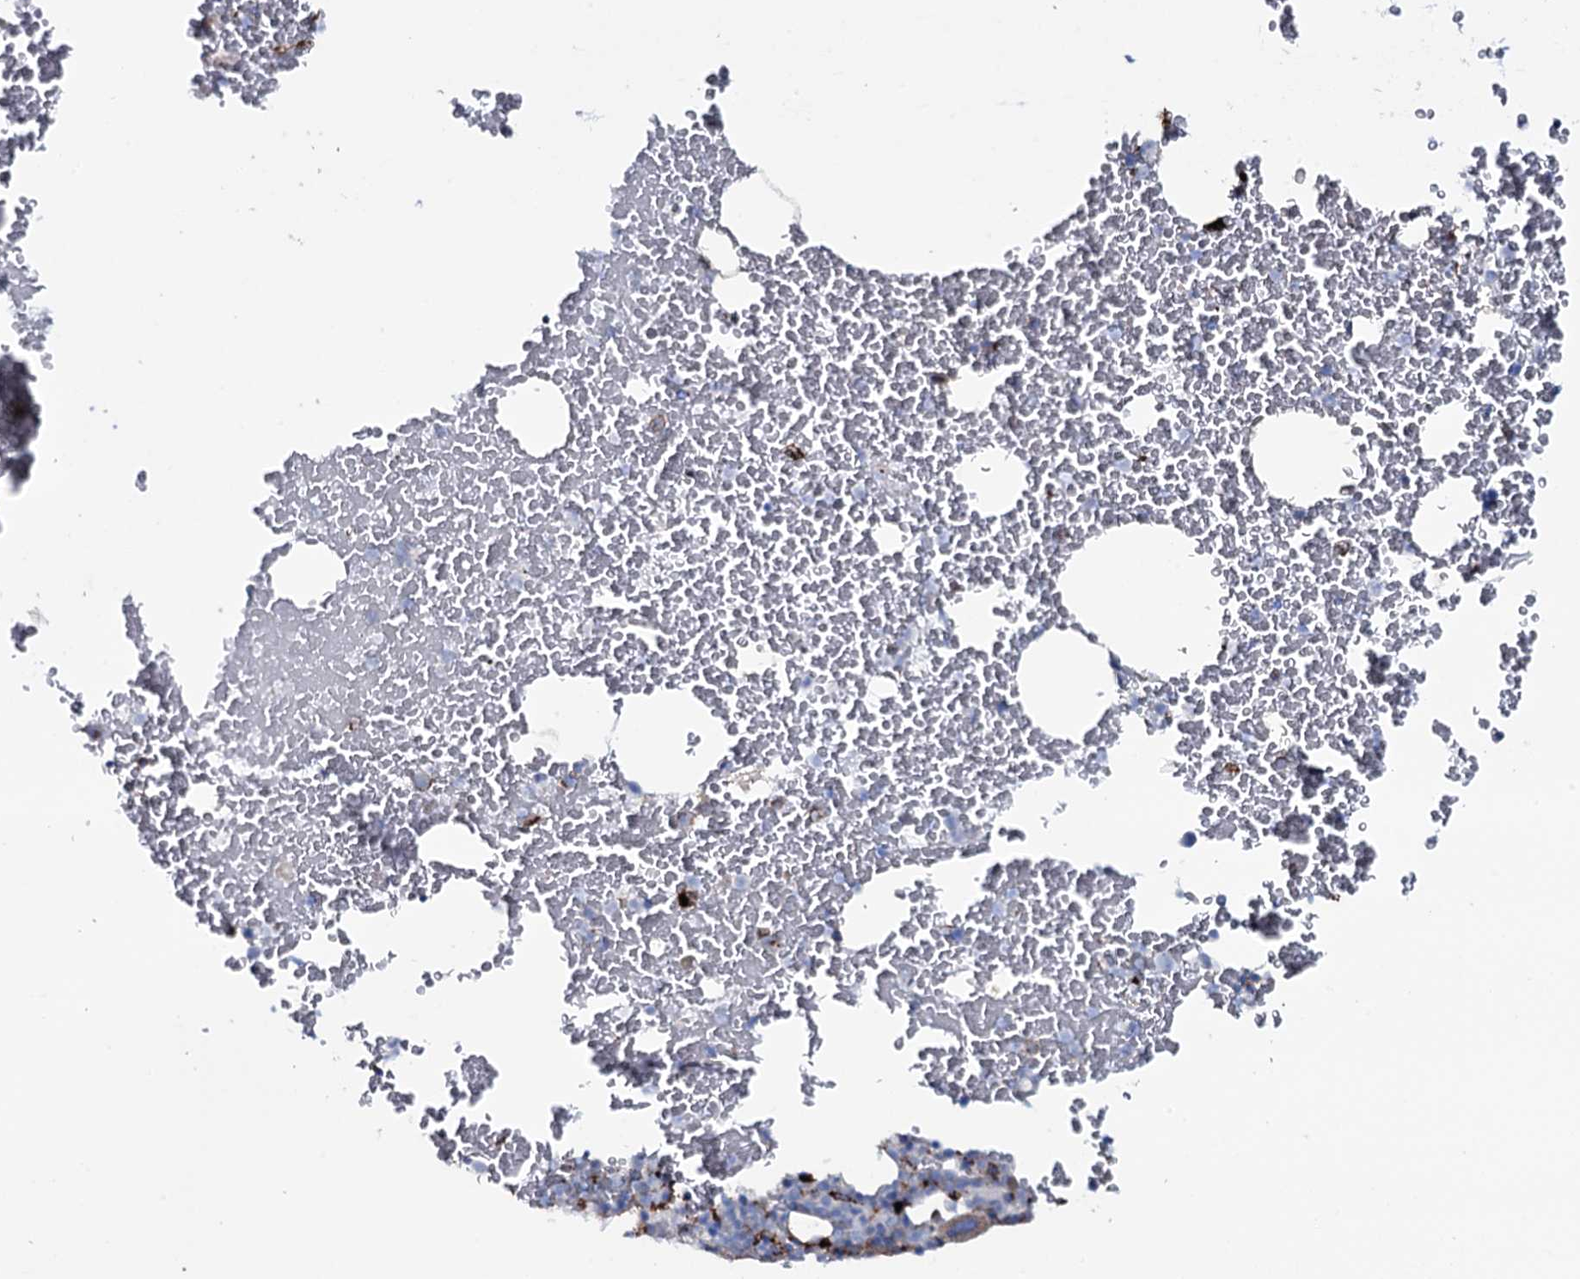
{"staining": {"intensity": "weak", "quantity": "<25%", "location": "cytoplasmic/membranous"}, "tissue": "bone marrow", "cell_type": "Hematopoietic cells", "image_type": "normal", "snomed": [{"axis": "morphology", "description": "Normal tissue, NOS"}, {"axis": "morphology", "description": "Inflammation, NOS"}, {"axis": "topography", "description": "Bone marrow"}], "caption": "Bone marrow was stained to show a protein in brown. There is no significant staining in hematopoietic cells. (Stains: DAB immunohistochemistry (IHC) with hematoxylin counter stain, Microscopy: brightfield microscopy at high magnification).", "gene": "OSBPL2", "patient": {"sex": "female", "age": 78}}